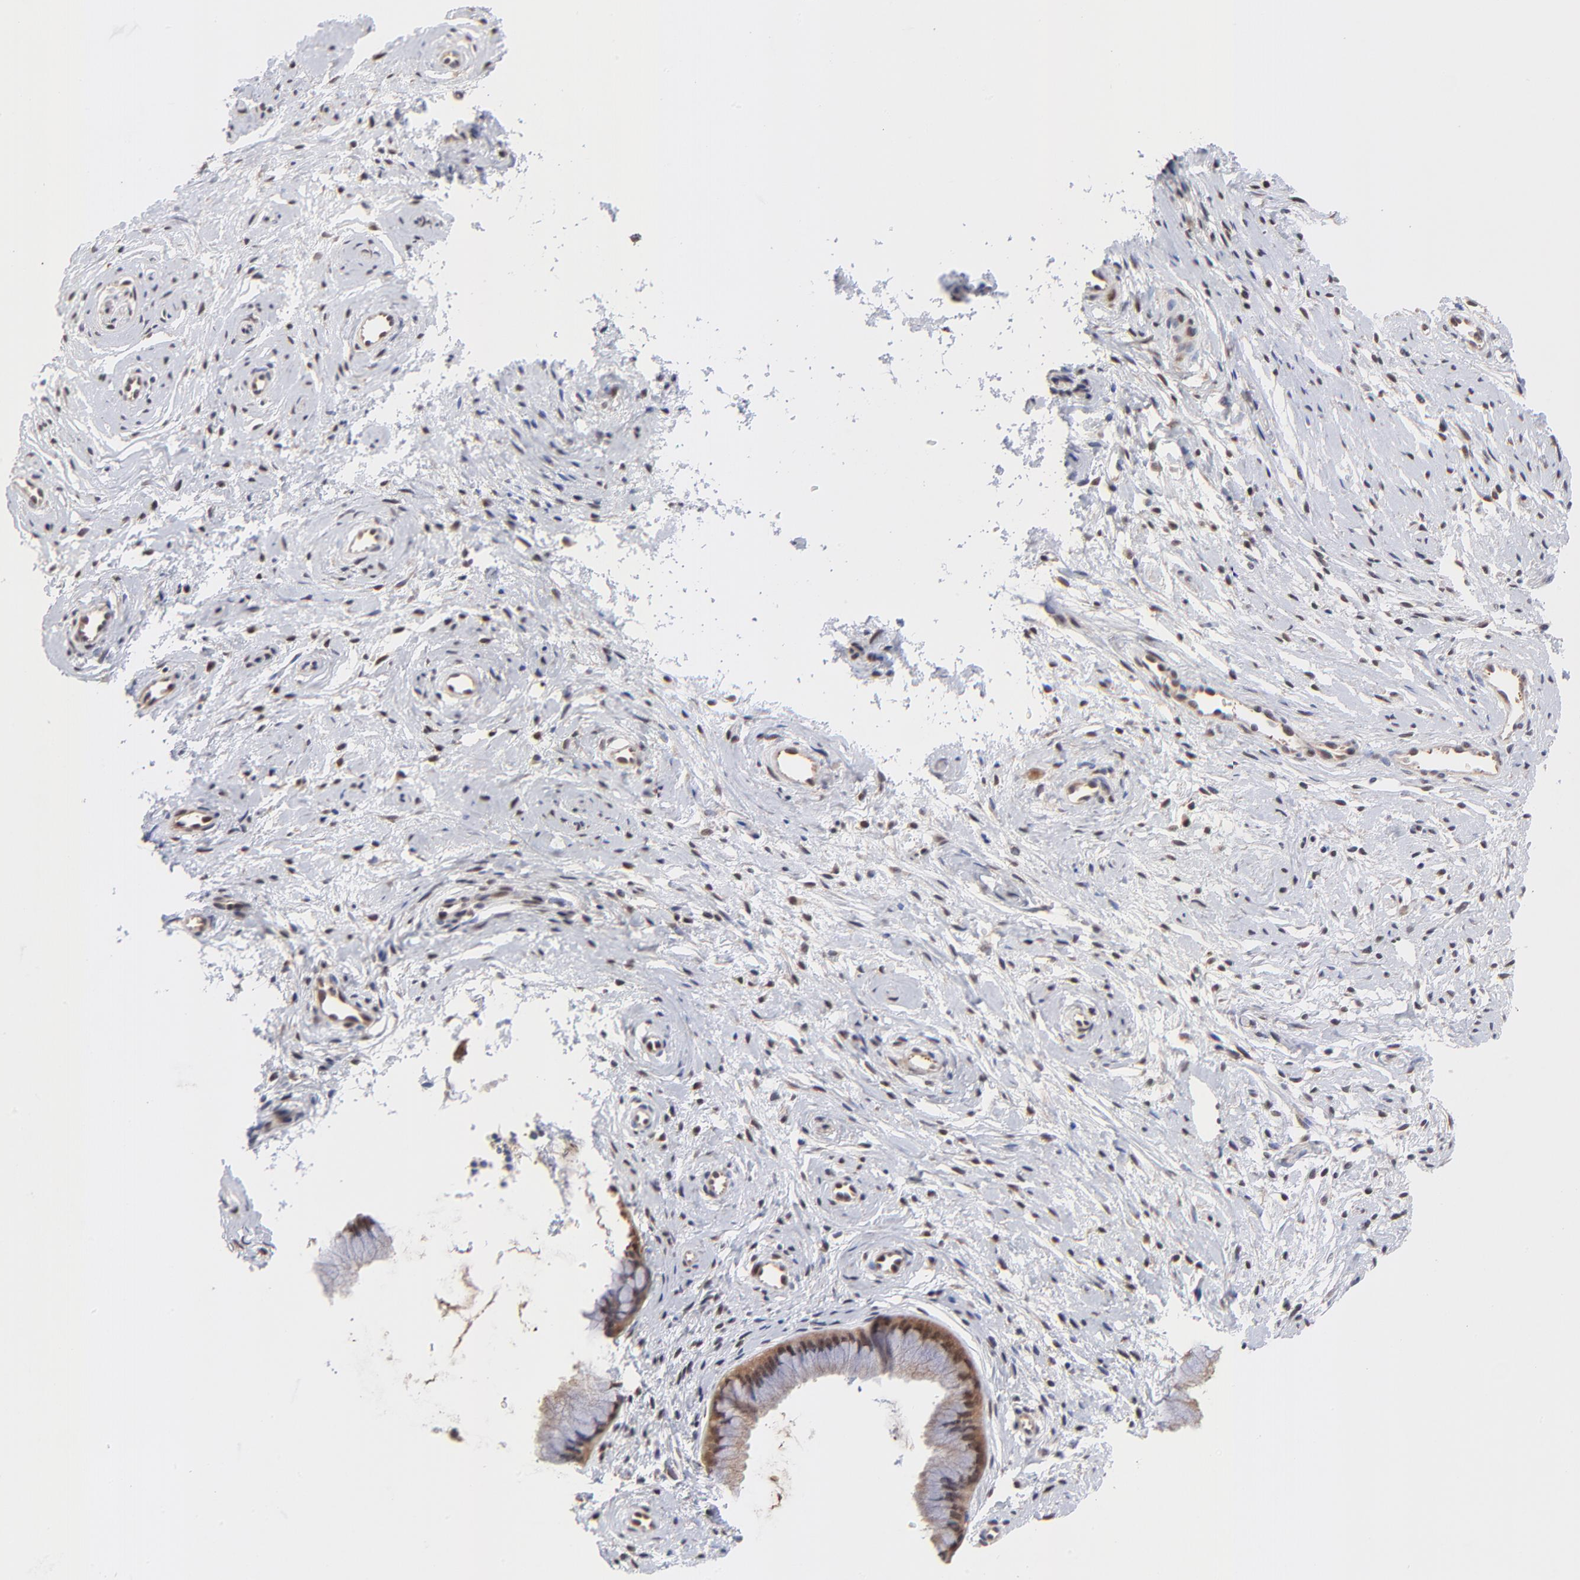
{"staining": {"intensity": "weak", "quantity": ">75%", "location": "cytoplasmic/membranous"}, "tissue": "cervix", "cell_type": "Glandular cells", "image_type": "normal", "snomed": [{"axis": "morphology", "description": "Normal tissue, NOS"}, {"axis": "topography", "description": "Cervix"}], "caption": "Cervix stained for a protein (brown) exhibits weak cytoplasmic/membranous positive expression in about >75% of glandular cells.", "gene": "PSMC4", "patient": {"sex": "female", "age": 39}}